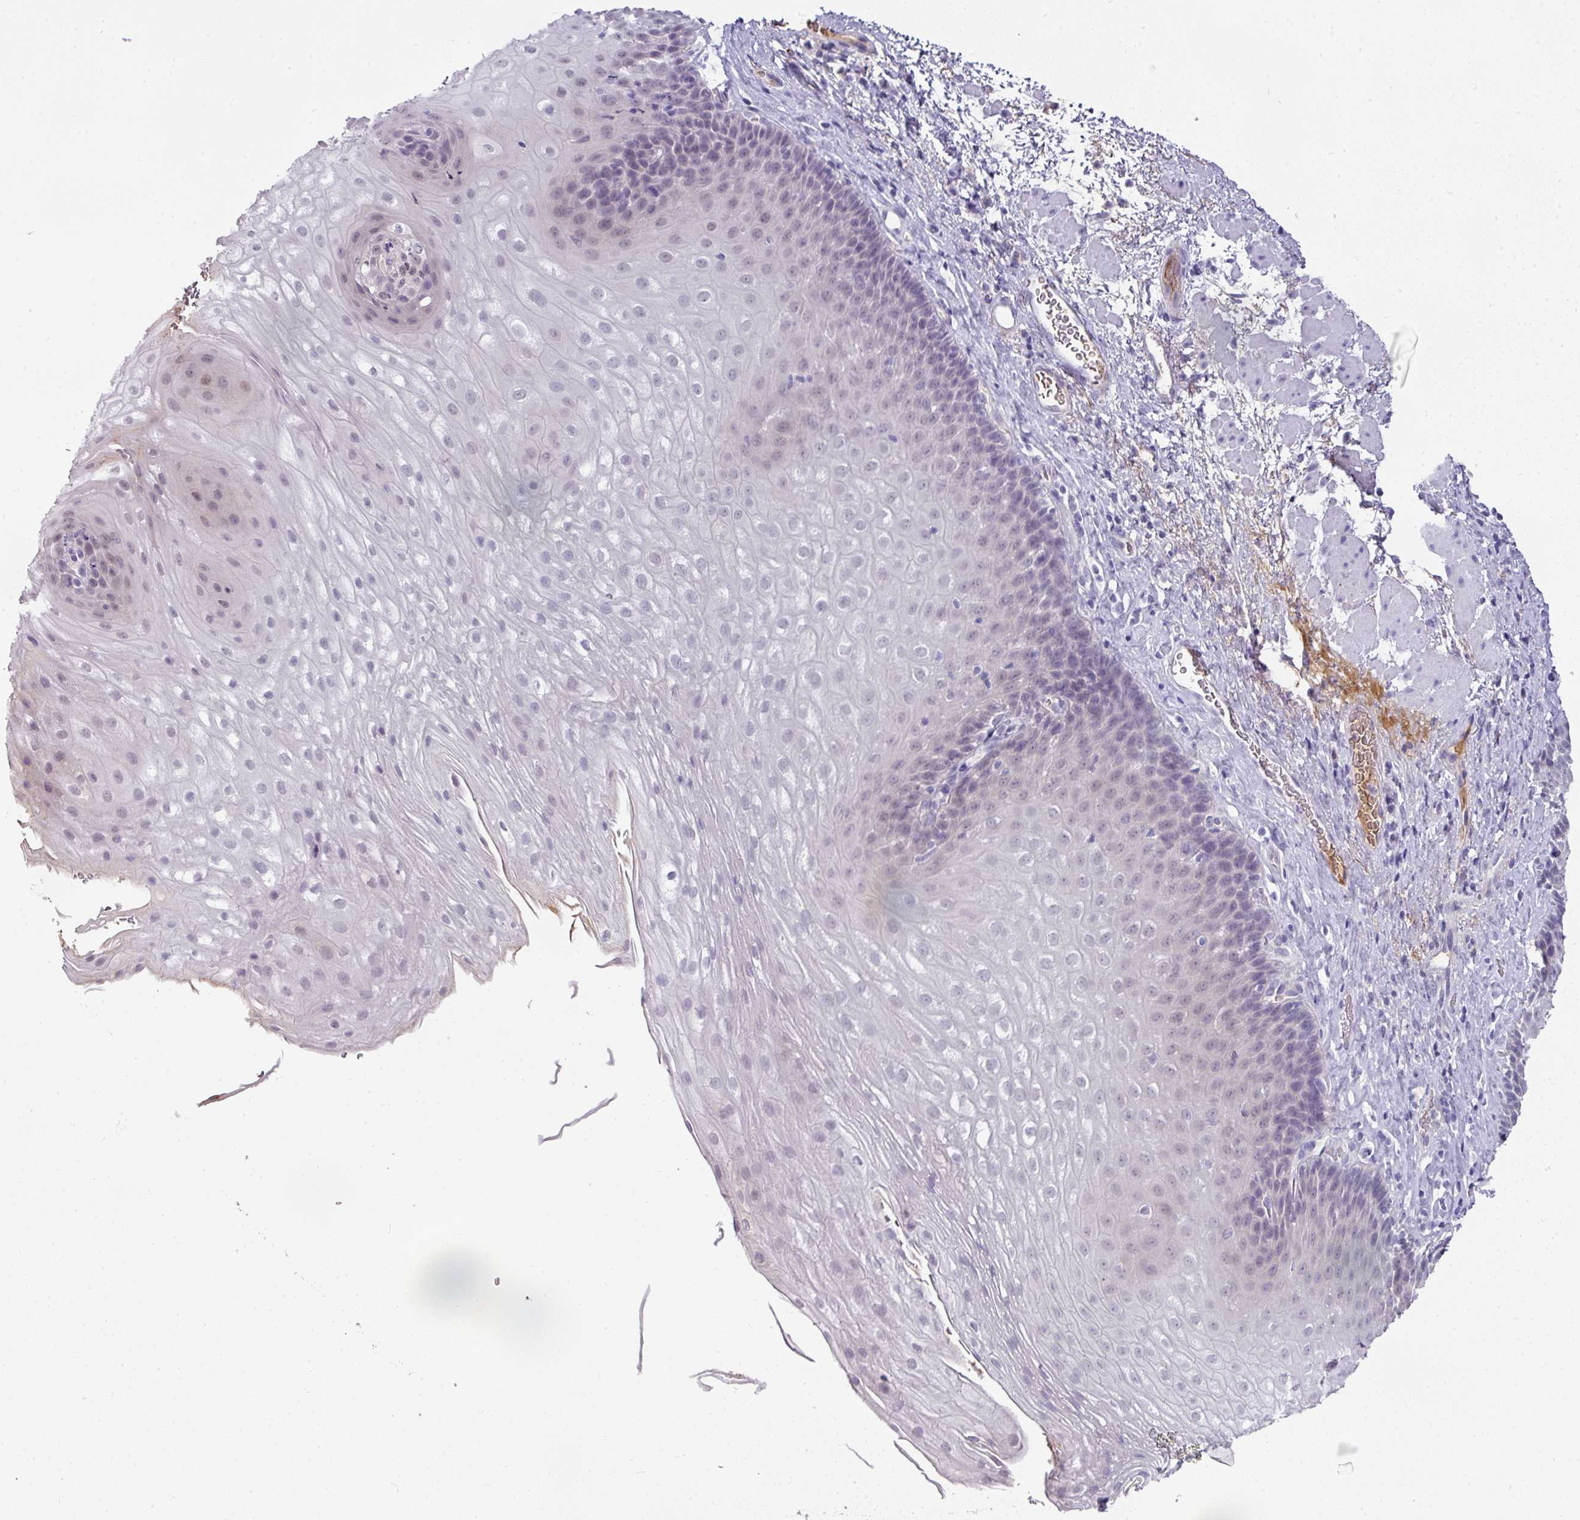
{"staining": {"intensity": "negative", "quantity": "none", "location": "none"}, "tissue": "esophagus", "cell_type": "Squamous epithelial cells", "image_type": "normal", "snomed": [{"axis": "morphology", "description": "Normal tissue, NOS"}, {"axis": "topography", "description": "Esophagus"}], "caption": "DAB immunohistochemical staining of unremarkable human esophagus demonstrates no significant staining in squamous epithelial cells.", "gene": "FGF17", "patient": {"sex": "female", "age": 66}}